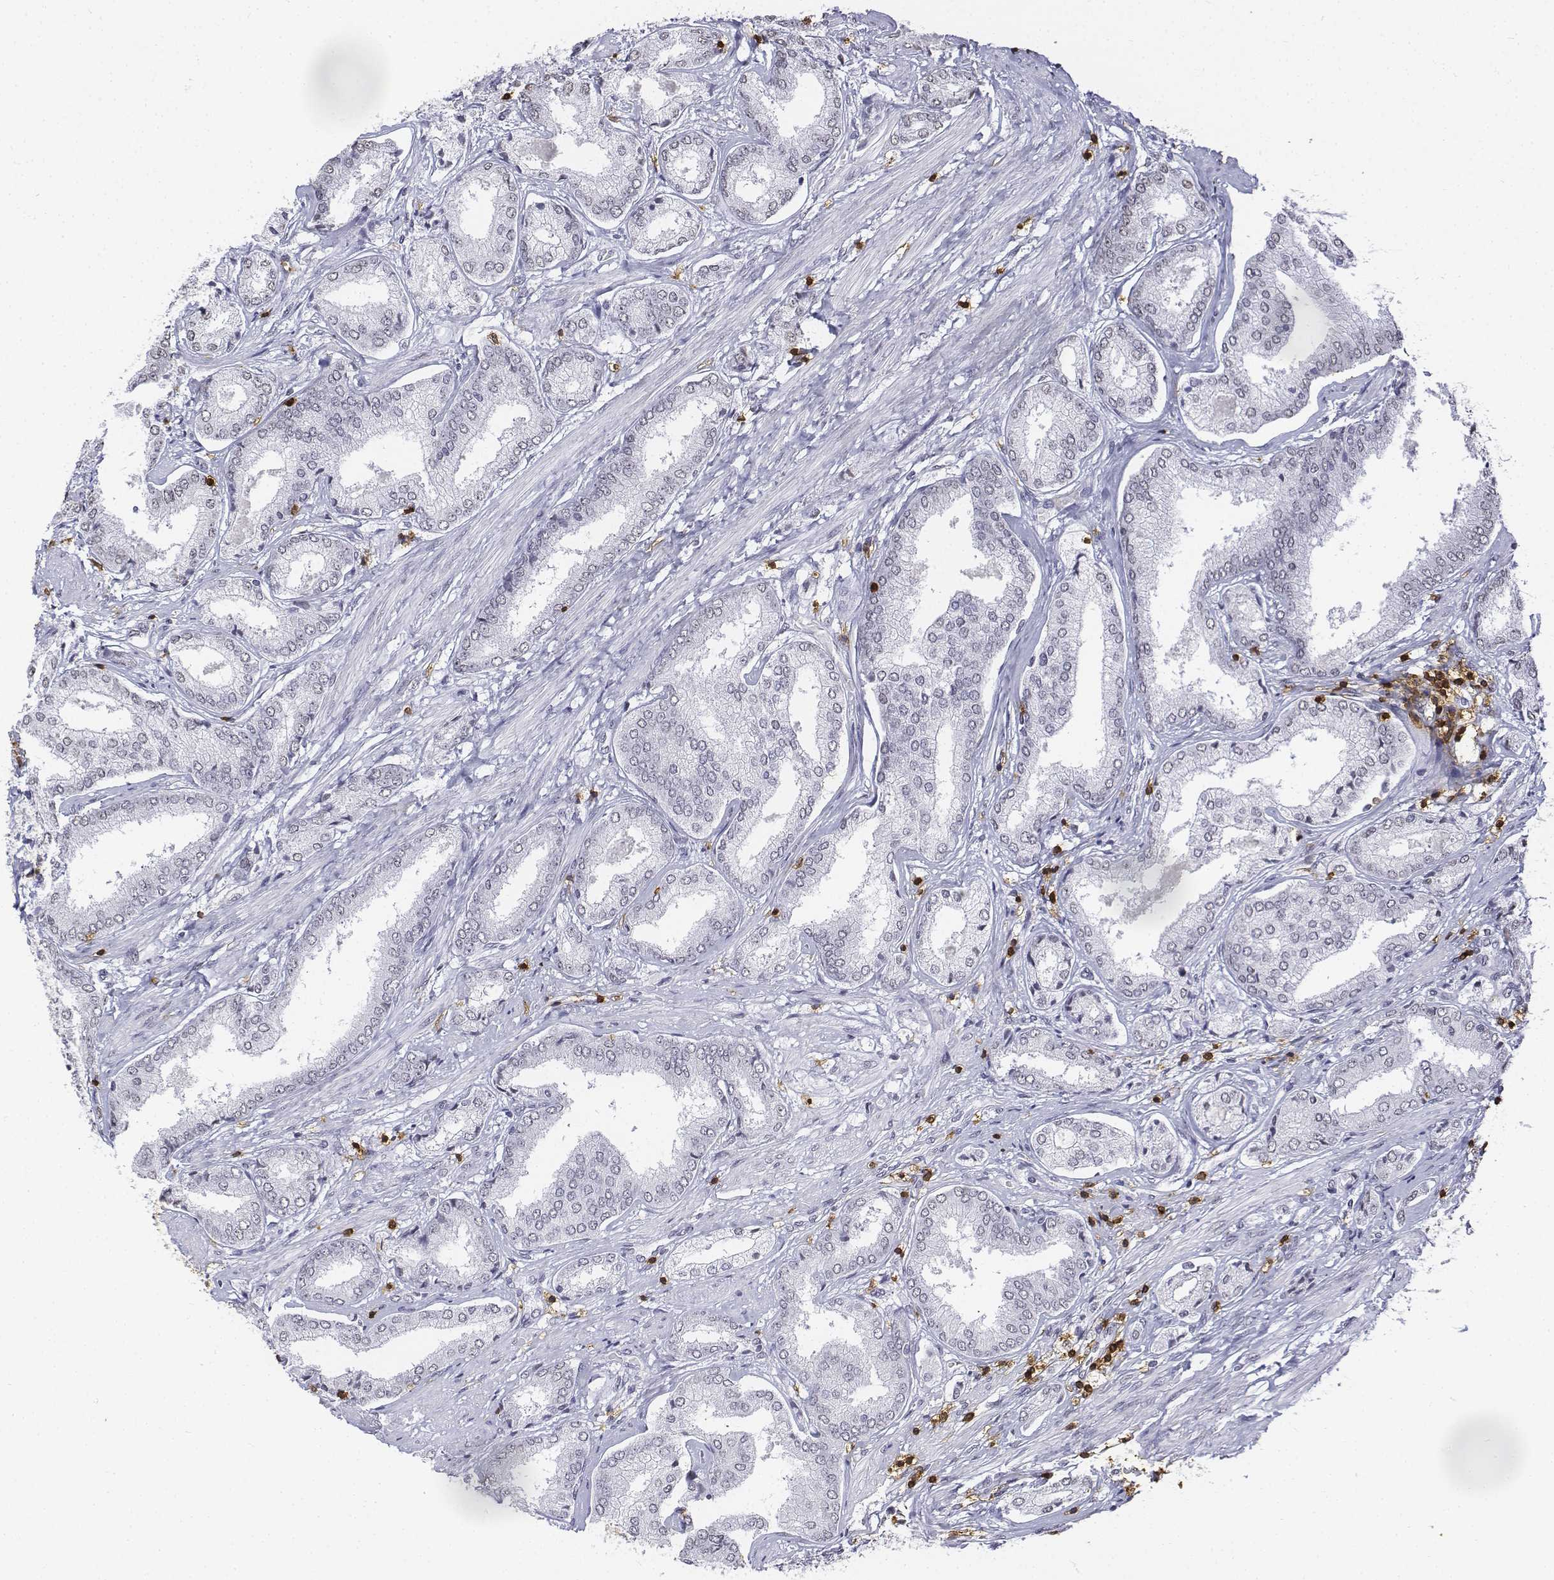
{"staining": {"intensity": "negative", "quantity": "none", "location": "none"}, "tissue": "prostate cancer", "cell_type": "Tumor cells", "image_type": "cancer", "snomed": [{"axis": "morphology", "description": "Adenocarcinoma, NOS"}, {"axis": "topography", "description": "Prostate"}], "caption": "A micrograph of human adenocarcinoma (prostate) is negative for staining in tumor cells.", "gene": "CD3E", "patient": {"sex": "male", "age": 63}}